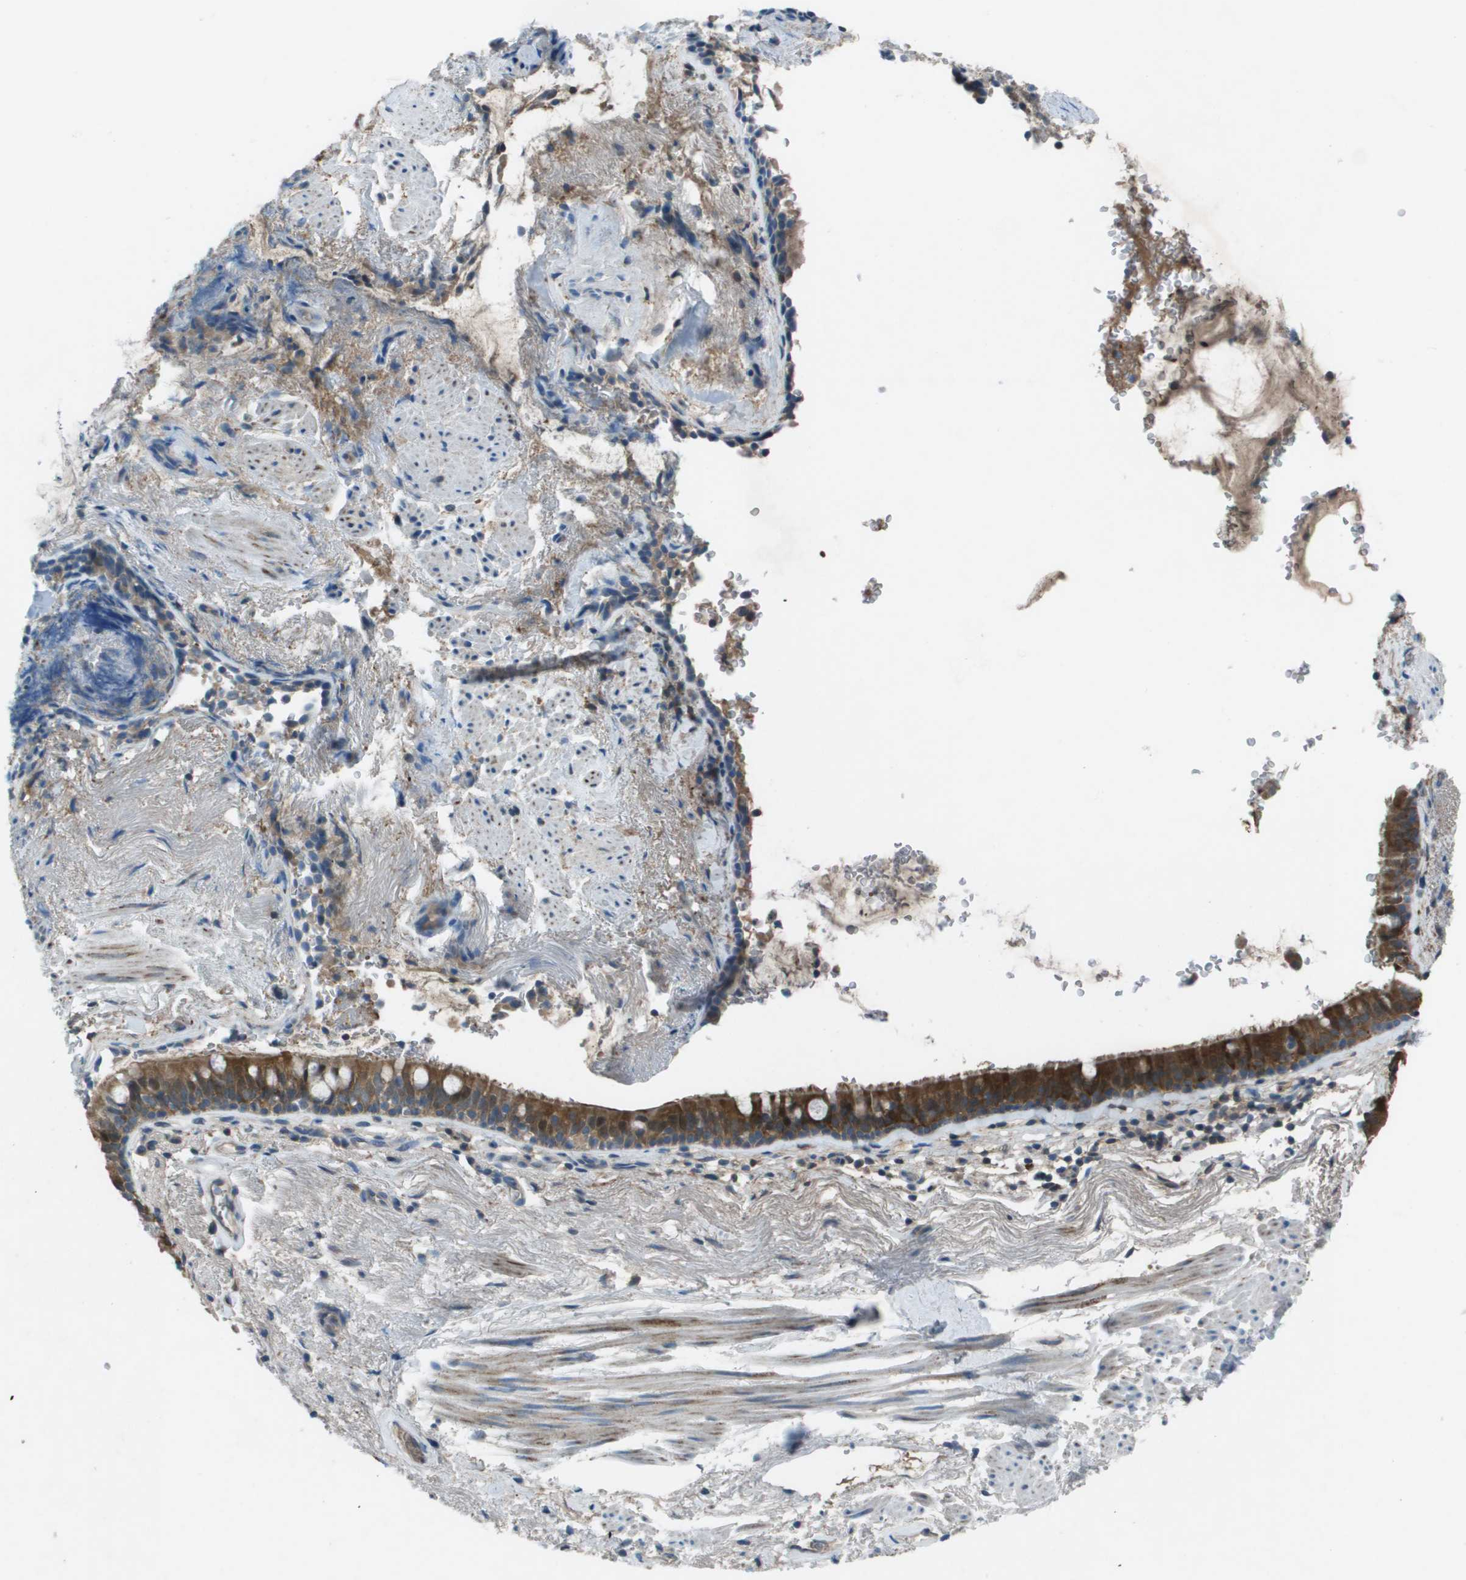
{"staining": {"intensity": "moderate", "quantity": ">75%", "location": "cytoplasmic/membranous"}, "tissue": "bronchus", "cell_type": "Respiratory epithelial cells", "image_type": "normal", "snomed": [{"axis": "morphology", "description": "Normal tissue, NOS"}, {"axis": "morphology", "description": "Inflammation, NOS"}, {"axis": "topography", "description": "Cartilage tissue"}, {"axis": "topography", "description": "Bronchus"}], "caption": "Respiratory epithelial cells reveal moderate cytoplasmic/membranous positivity in about >75% of cells in normal bronchus.", "gene": "CAMK4", "patient": {"sex": "male", "age": 77}}